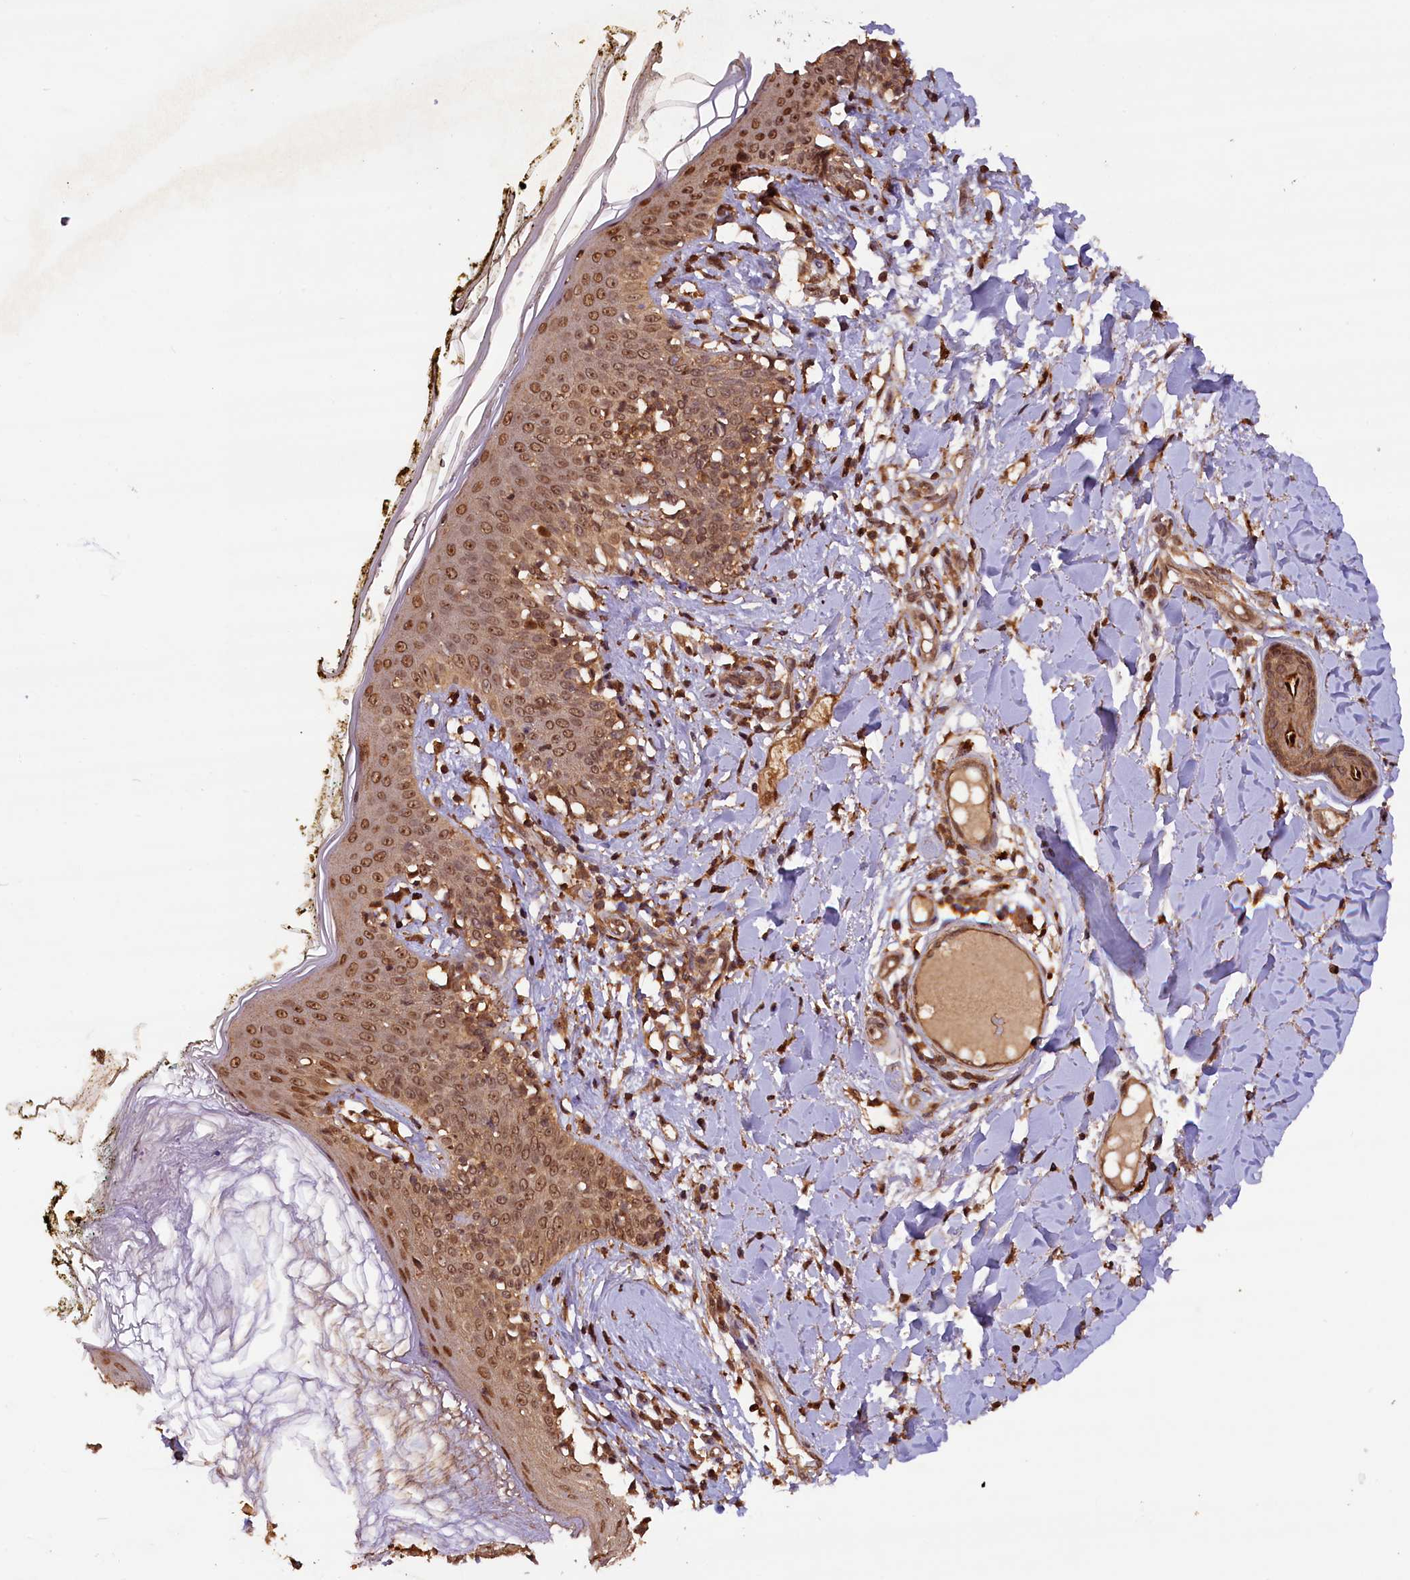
{"staining": {"intensity": "strong", "quantity": ">75%", "location": "cytoplasmic/membranous,nuclear"}, "tissue": "skin", "cell_type": "Fibroblasts", "image_type": "normal", "snomed": [{"axis": "morphology", "description": "Normal tissue, NOS"}, {"axis": "topography", "description": "Skin"}], "caption": "Immunohistochemistry (IHC) histopathology image of unremarkable skin: skin stained using immunohistochemistry demonstrates high levels of strong protein expression localized specifically in the cytoplasmic/membranous,nuclear of fibroblasts, appearing as a cytoplasmic/membranous,nuclear brown color.", "gene": "IST1", "patient": {"sex": "female", "age": 34}}